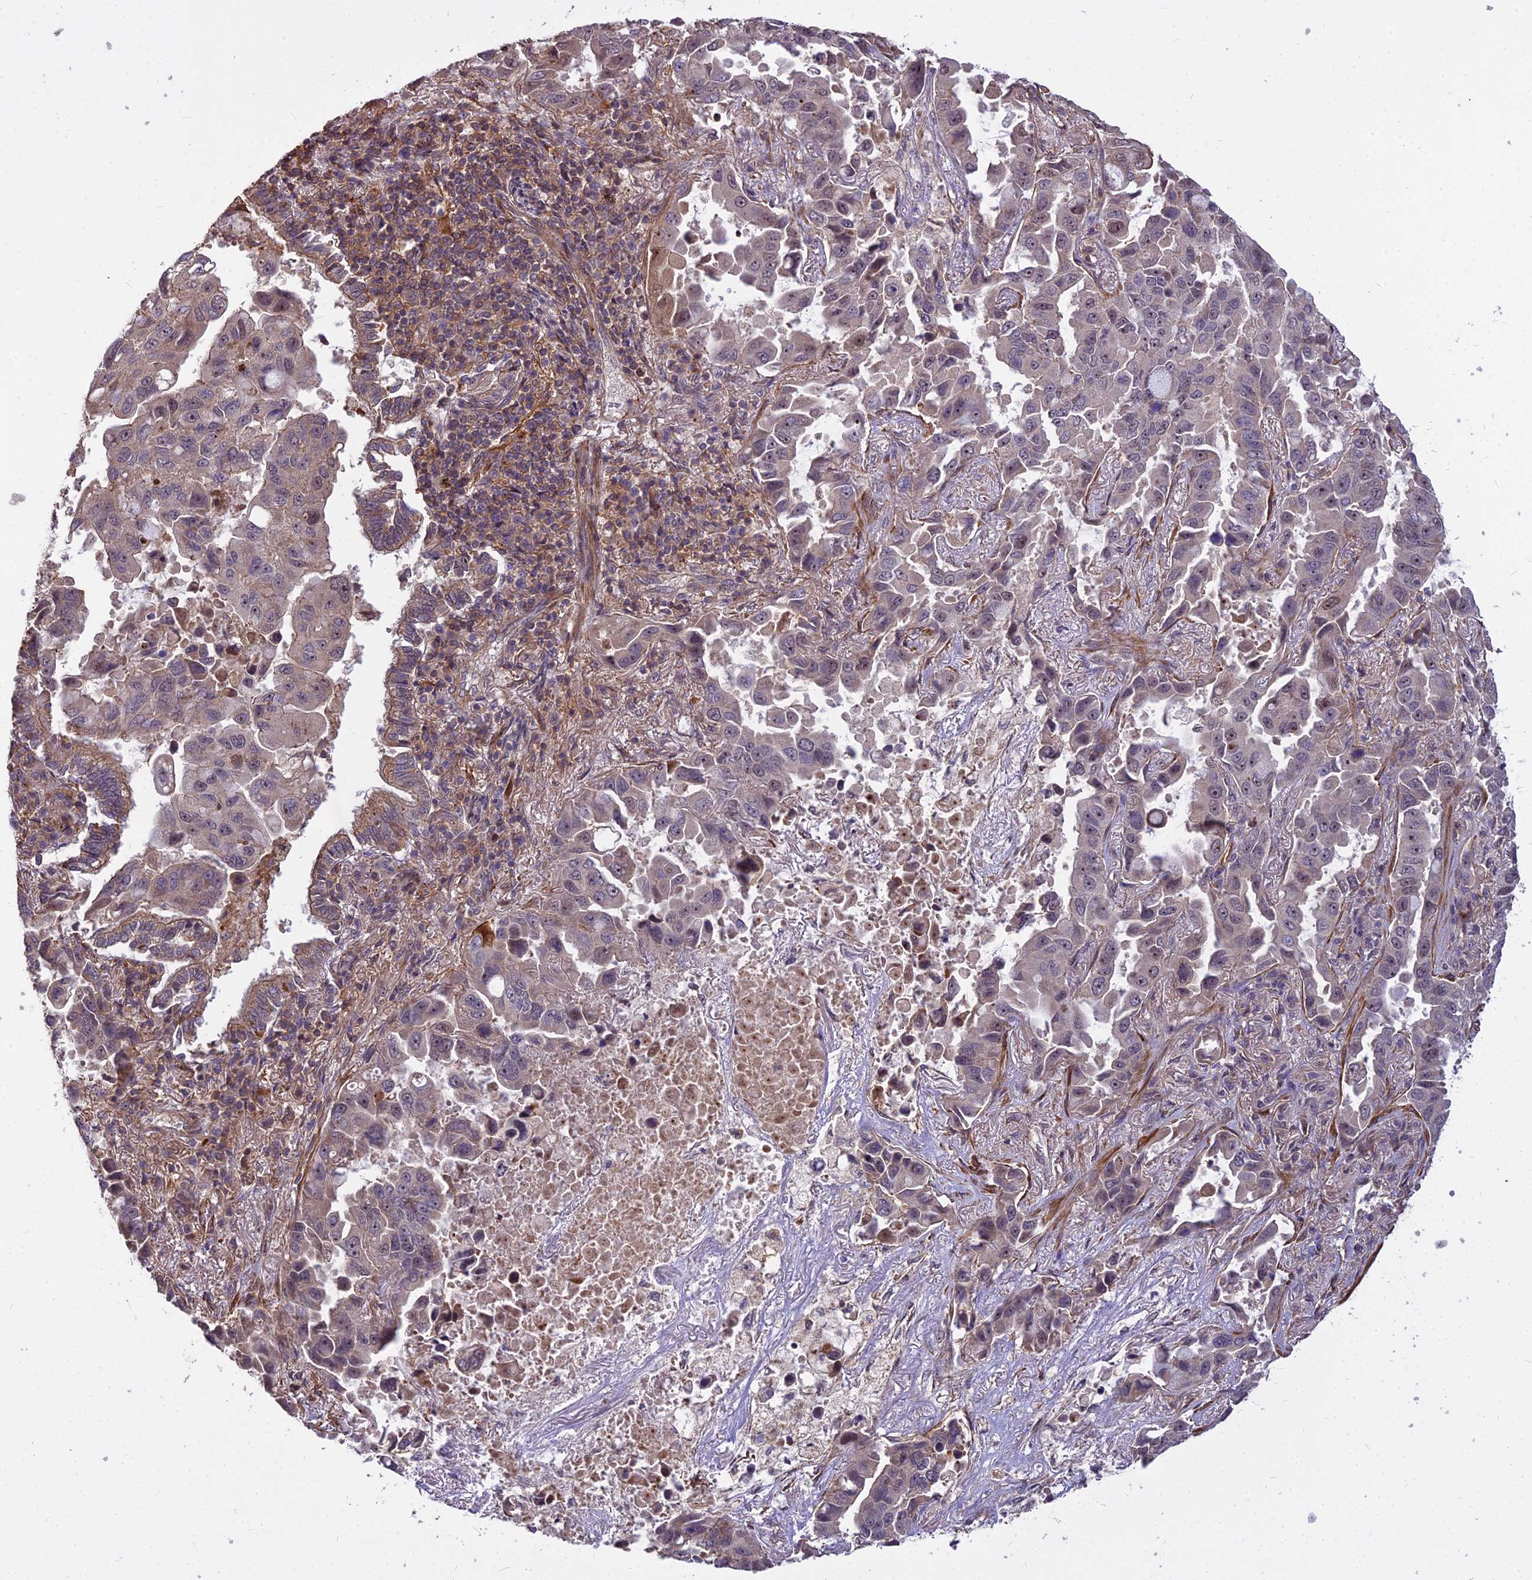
{"staining": {"intensity": "weak", "quantity": "<25%", "location": "cytoplasmic/membranous,nuclear"}, "tissue": "lung cancer", "cell_type": "Tumor cells", "image_type": "cancer", "snomed": [{"axis": "morphology", "description": "Adenocarcinoma, NOS"}, {"axis": "topography", "description": "Lung"}], "caption": "The IHC histopathology image has no significant positivity in tumor cells of adenocarcinoma (lung) tissue.", "gene": "TCEA3", "patient": {"sex": "male", "age": 64}}